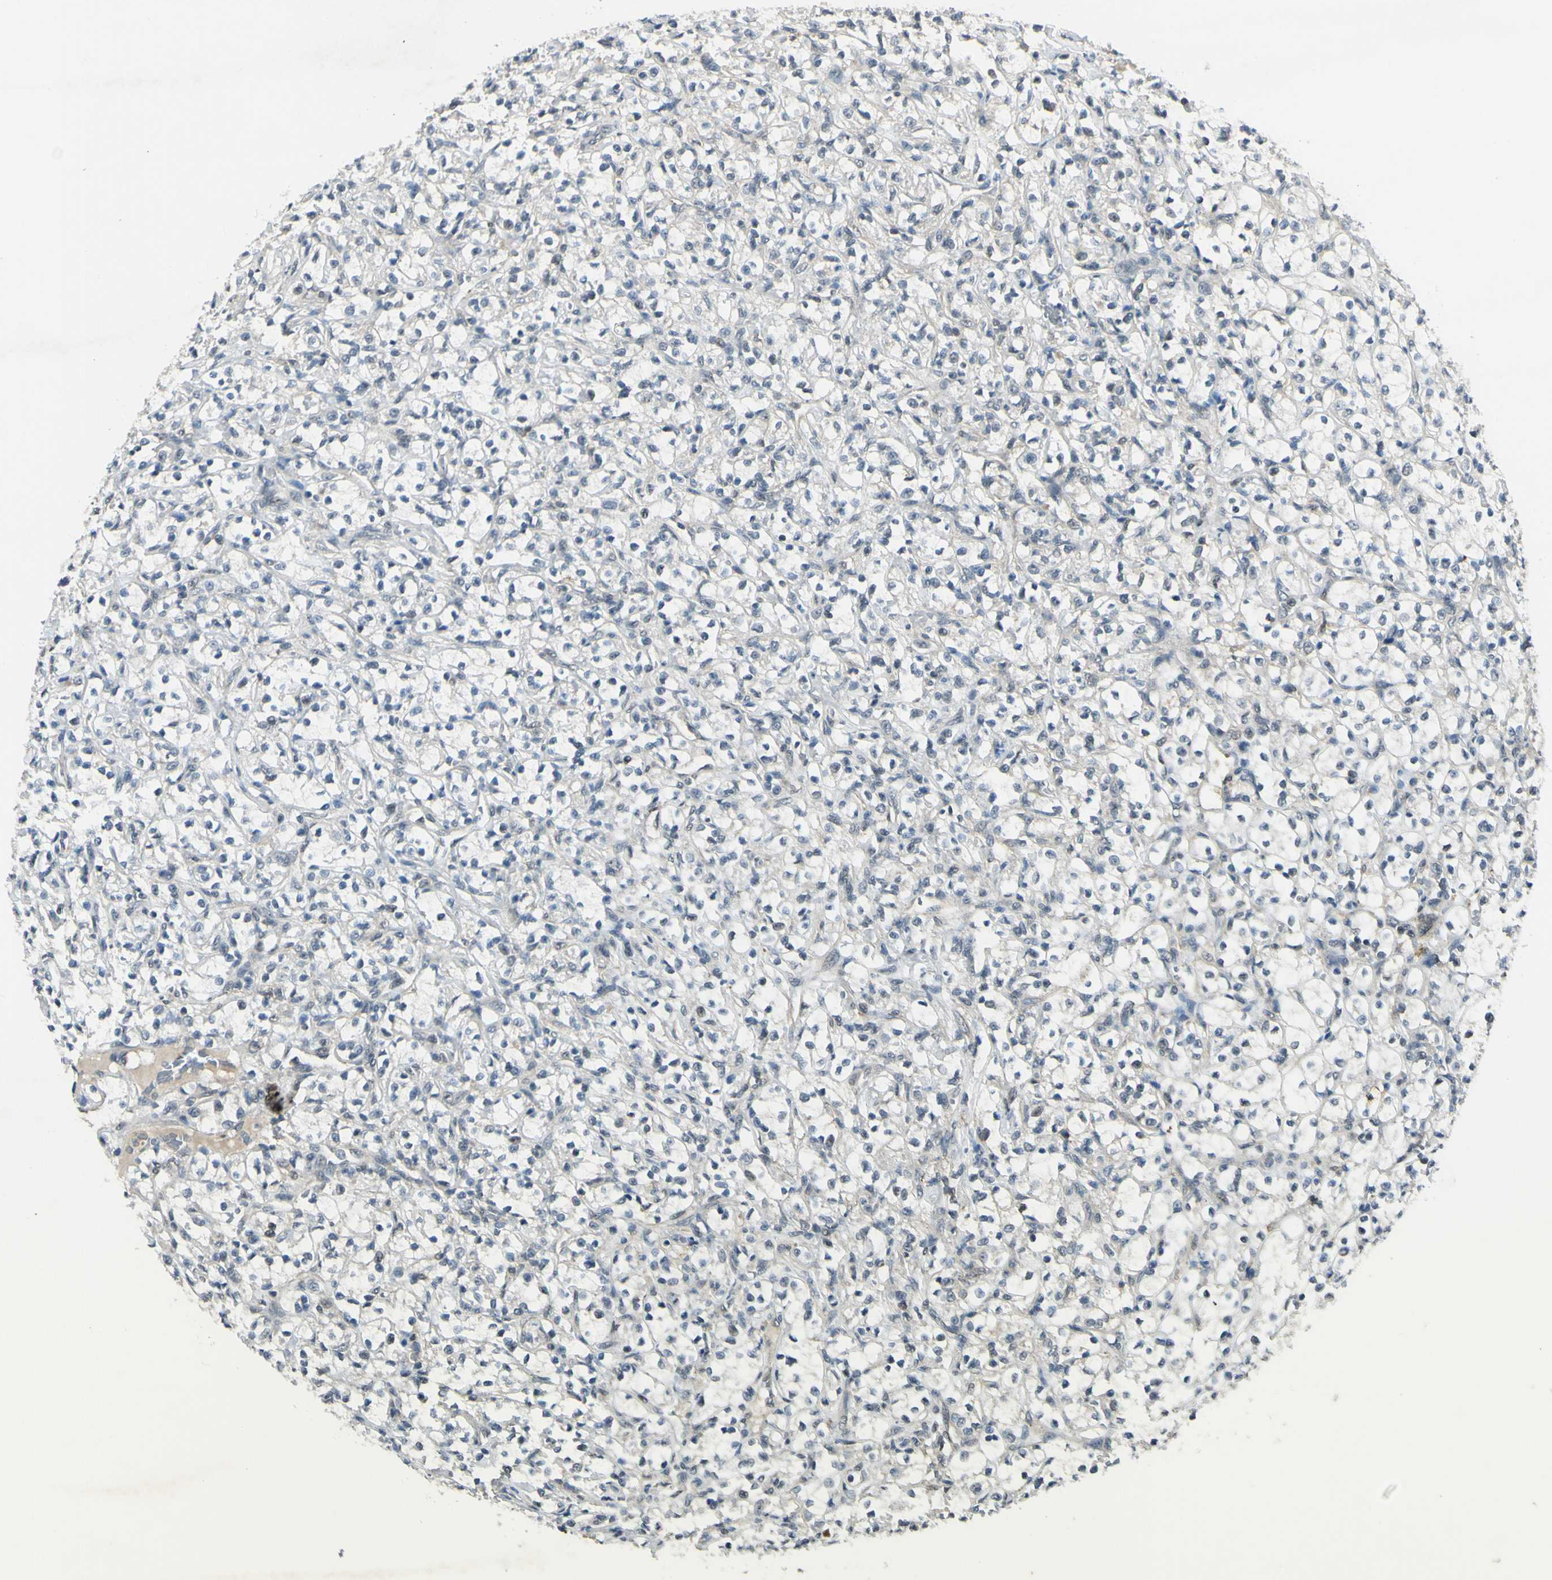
{"staining": {"intensity": "negative", "quantity": "none", "location": "none"}, "tissue": "renal cancer", "cell_type": "Tumor cells", "image_type": "cancer", "snomed": [{"axis": "morphology", "description": "Adenocarcinoma, NOS"}, {"axis": "topography", "description": "Kidney"}], "caption": "DAB (3,3'-diaminobenzidine) immunohistochemical staining of human renal adenocarcinoma reveals no significant staining in tumor cells. (Brightfield microscopy of DAB (3,3'-diaminobenzidine) IHC at high magnification).", "gene": "PSMD5", "patient": {"sex": "female", "age": 69}}